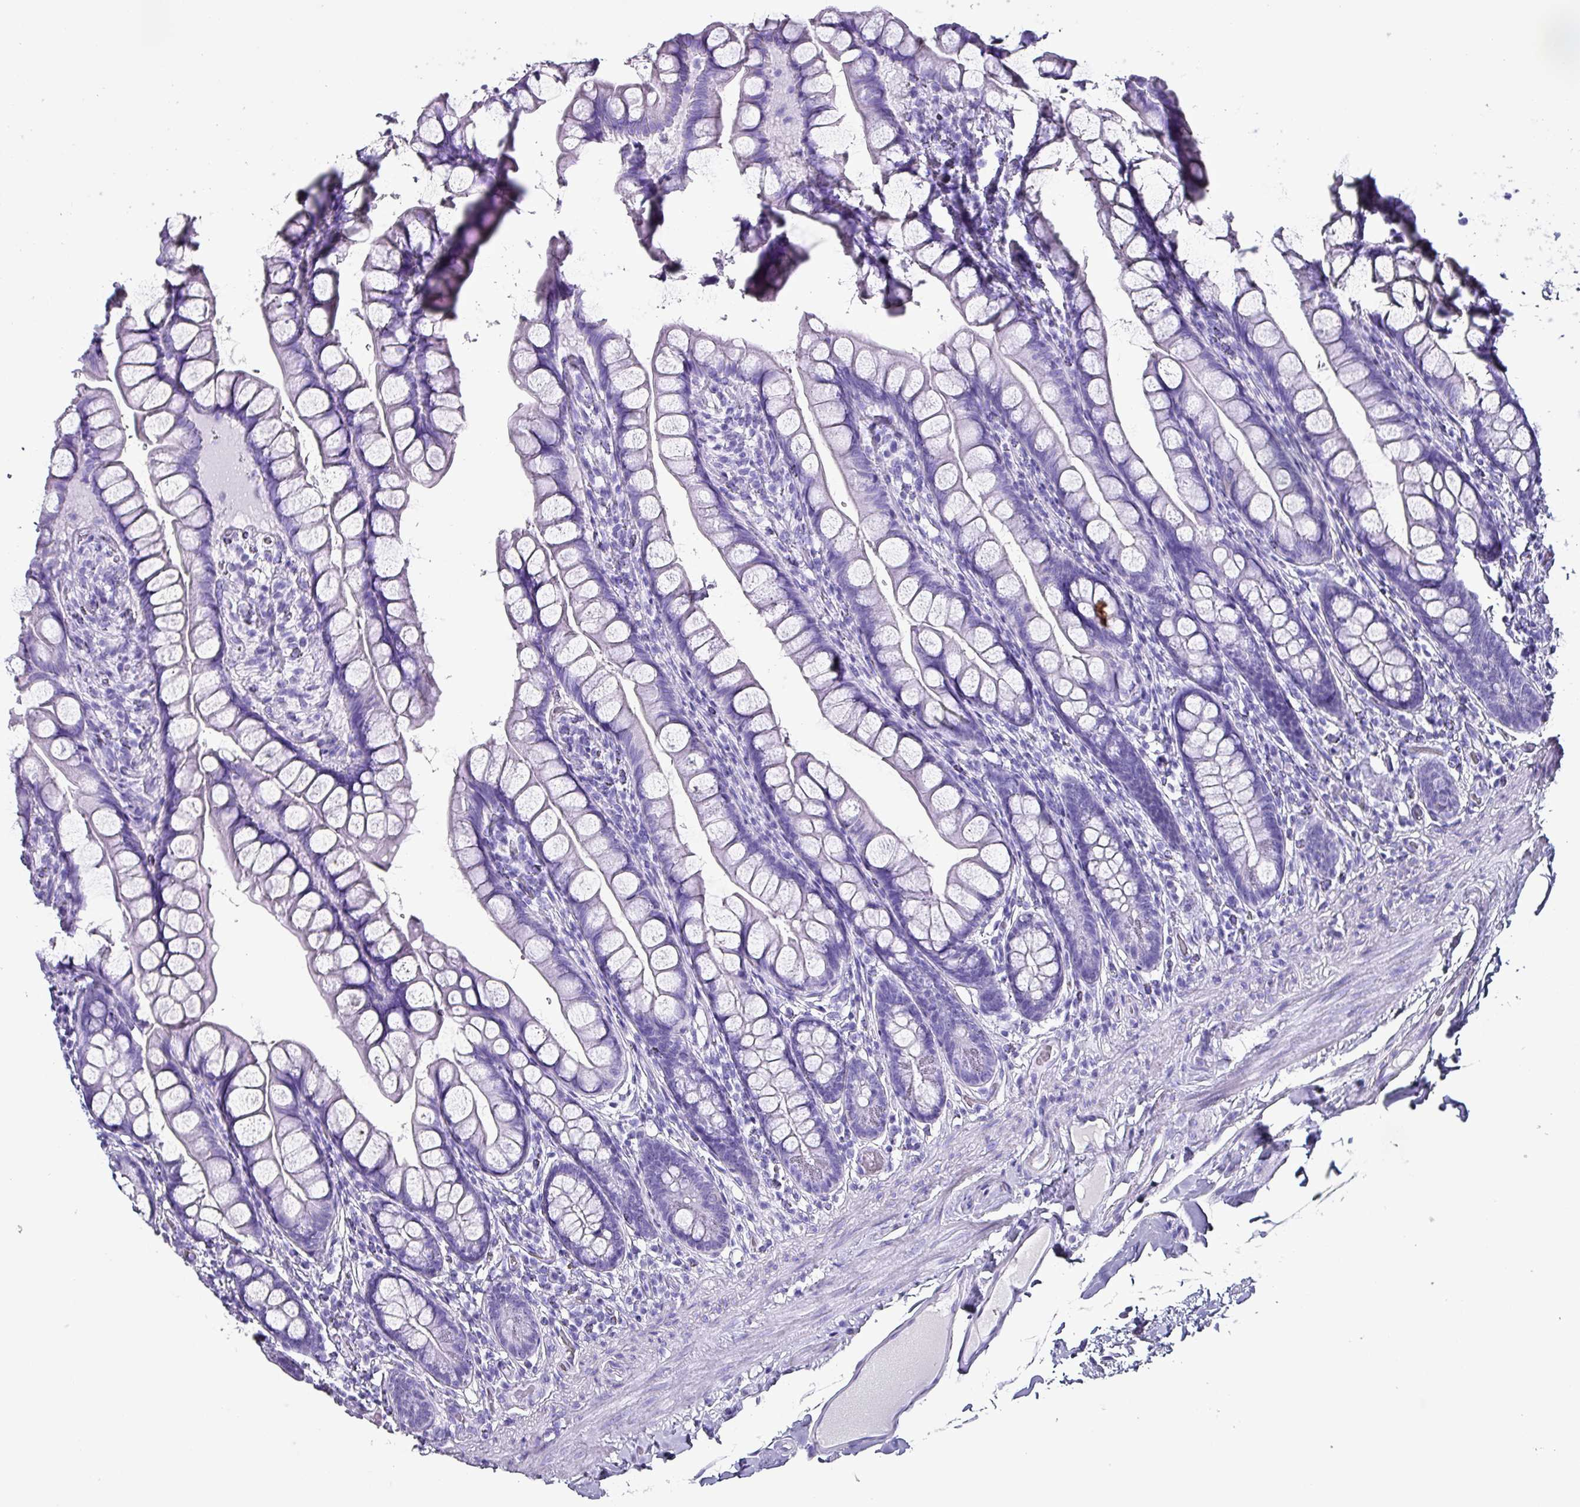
{"staining": {"intensity": "negative", "quantity": "none", "location": "none"}, "tissue": "small intestine", "cell_type": "Glandular cells", "image_type": "normal", "snomed": [{"axis": "morphology", "description": "Normal tissue, NOS"}, {"axis": "topography", "description": "Small intestine"}], "caption": "Glandular cells are negative for brown protein staining in benign small intestine.", "gene": "KRT6A", "patient": {"sex": "male", "age": 70}}